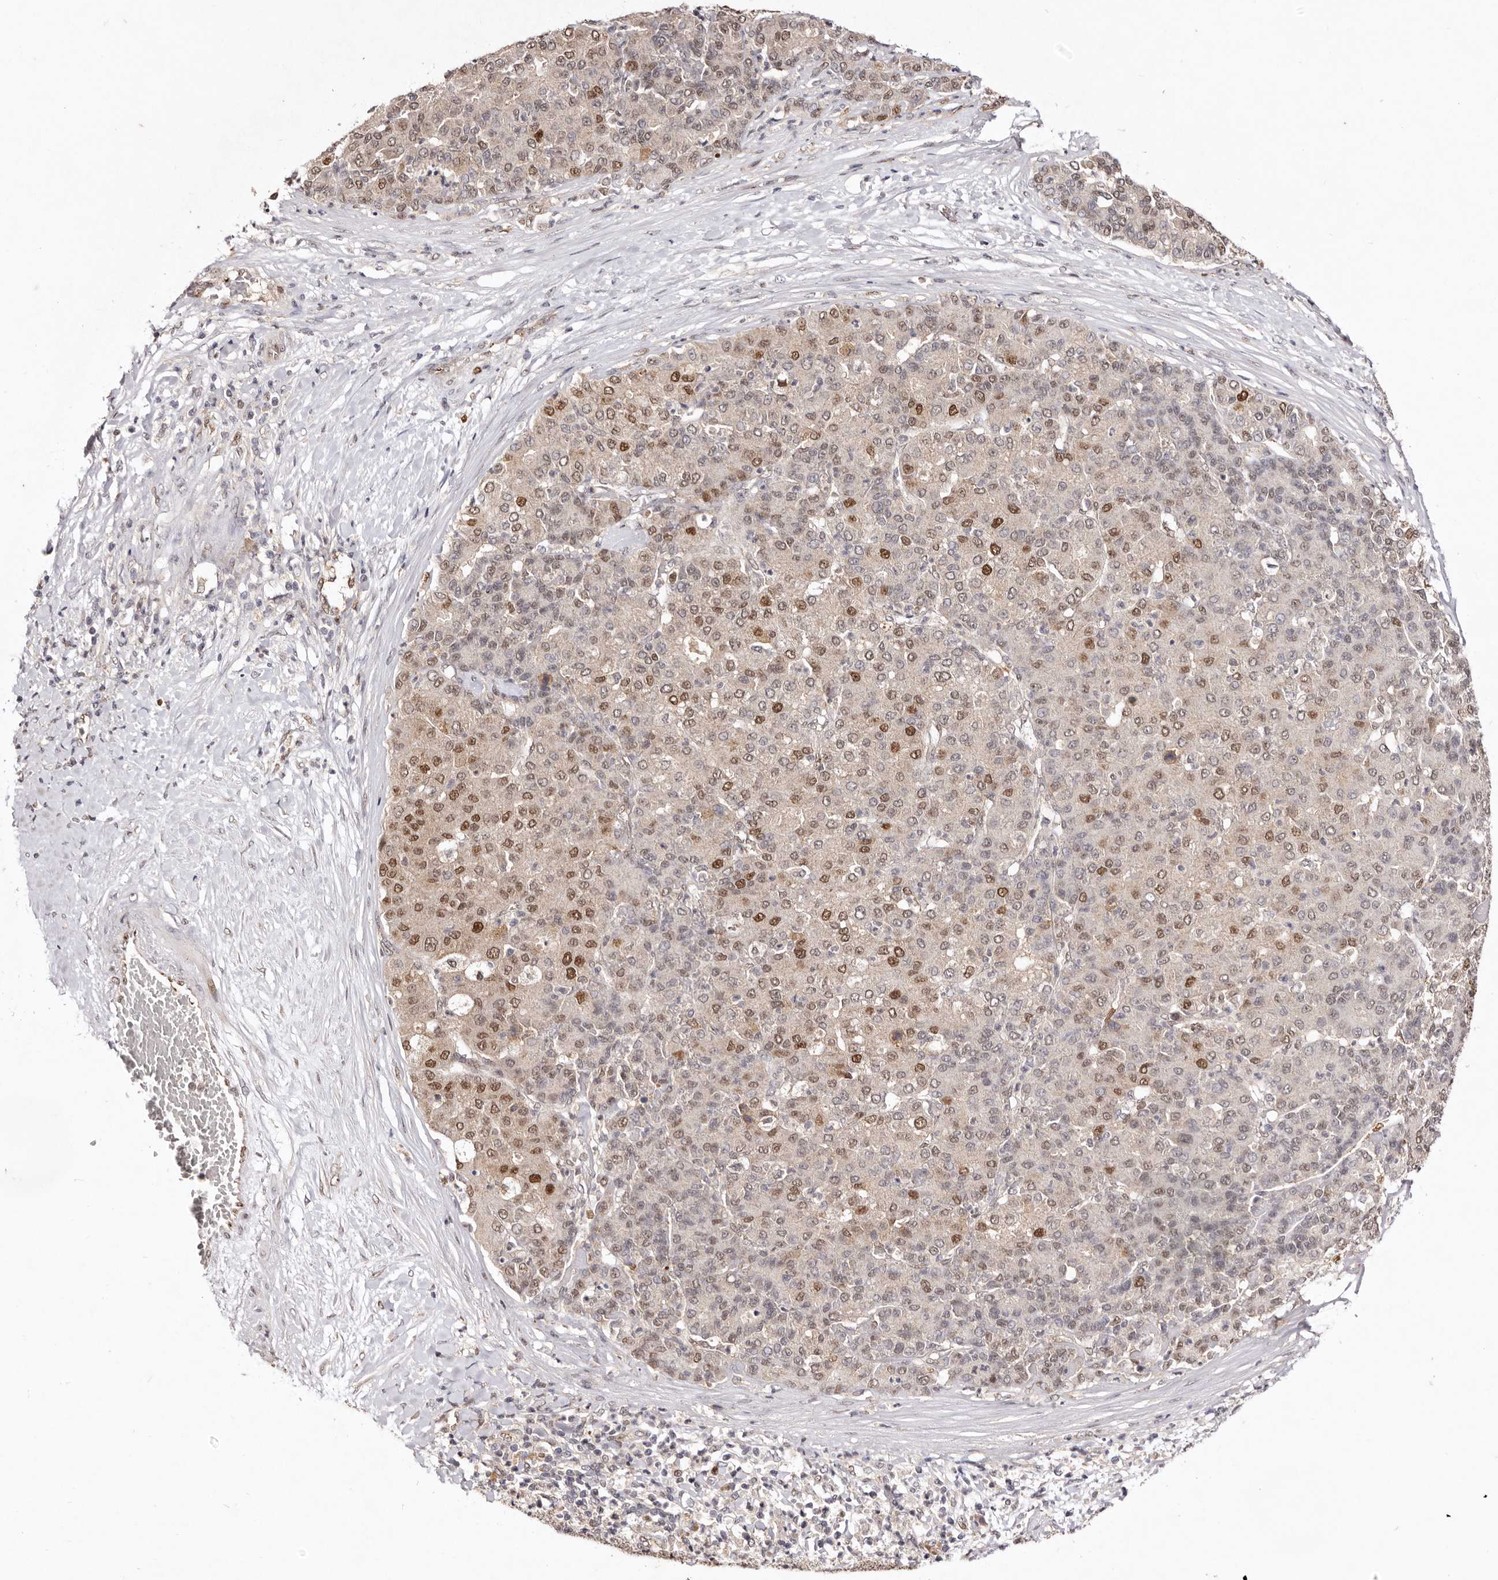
{"staining": {"intensity": "moderate", "quantity": ">75%", "location": "nuclear"}, "tissue": "liver cancer", "cell_type": "Tumor cells", "image_type": "cancer", "snomed": [{"axis": "morphology", "description": "Carcinoma, Hepatocellular, NOS"}, {"axis": "topography", "description": "Liver"}], "caption": "A high-resolution image shows IHC staining of liver cancer (hepatocellular carcinoma), which demonstrates moderate nuclear expression in about >75% of tumor cells. (DAB IHC with brightfield microscopy, high magnification).", "gene": "NOTCH1", "patient": {"sex": "male", "age": 65}}